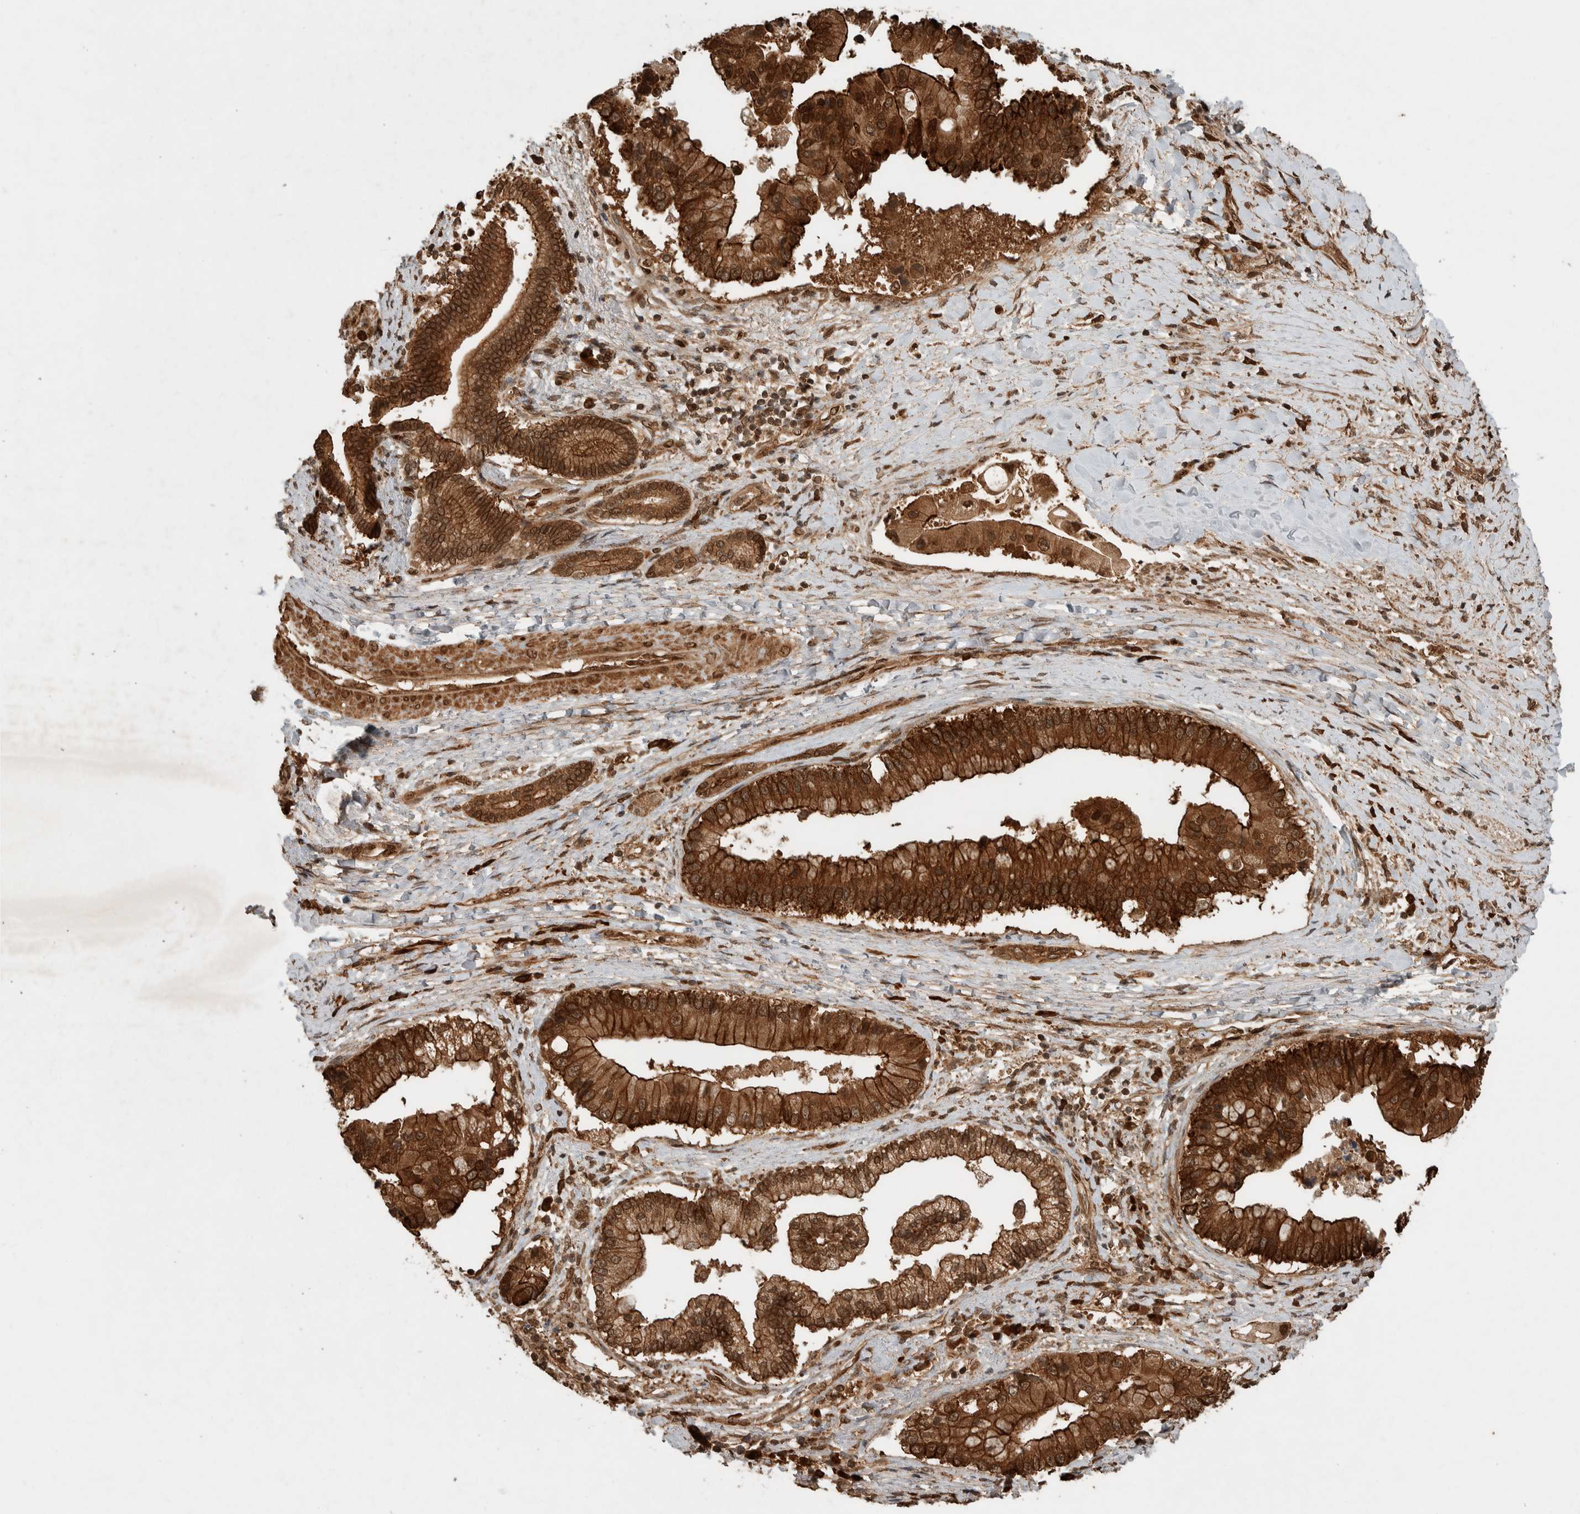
{"staining": {"intensity": "strong", "quantity": ">75%", "location": "cytoplasmic/membranous,nuclear"}, "tissue": "liver cancer", "cell_type": "Tumor cells", "image_type": "cancer", "snomed": [{"axis": "morphology", "description": "Cholangiocarcinoma"}, {"axis": "topography", "description": "Liver"}], "caption": "Human liver cancer (cholangiocarcinoma) stained with a protein marker reveals strong staining in tumor cells.", "gene": "CNTROB", "patient": {"sex": "male", "age": 50}}